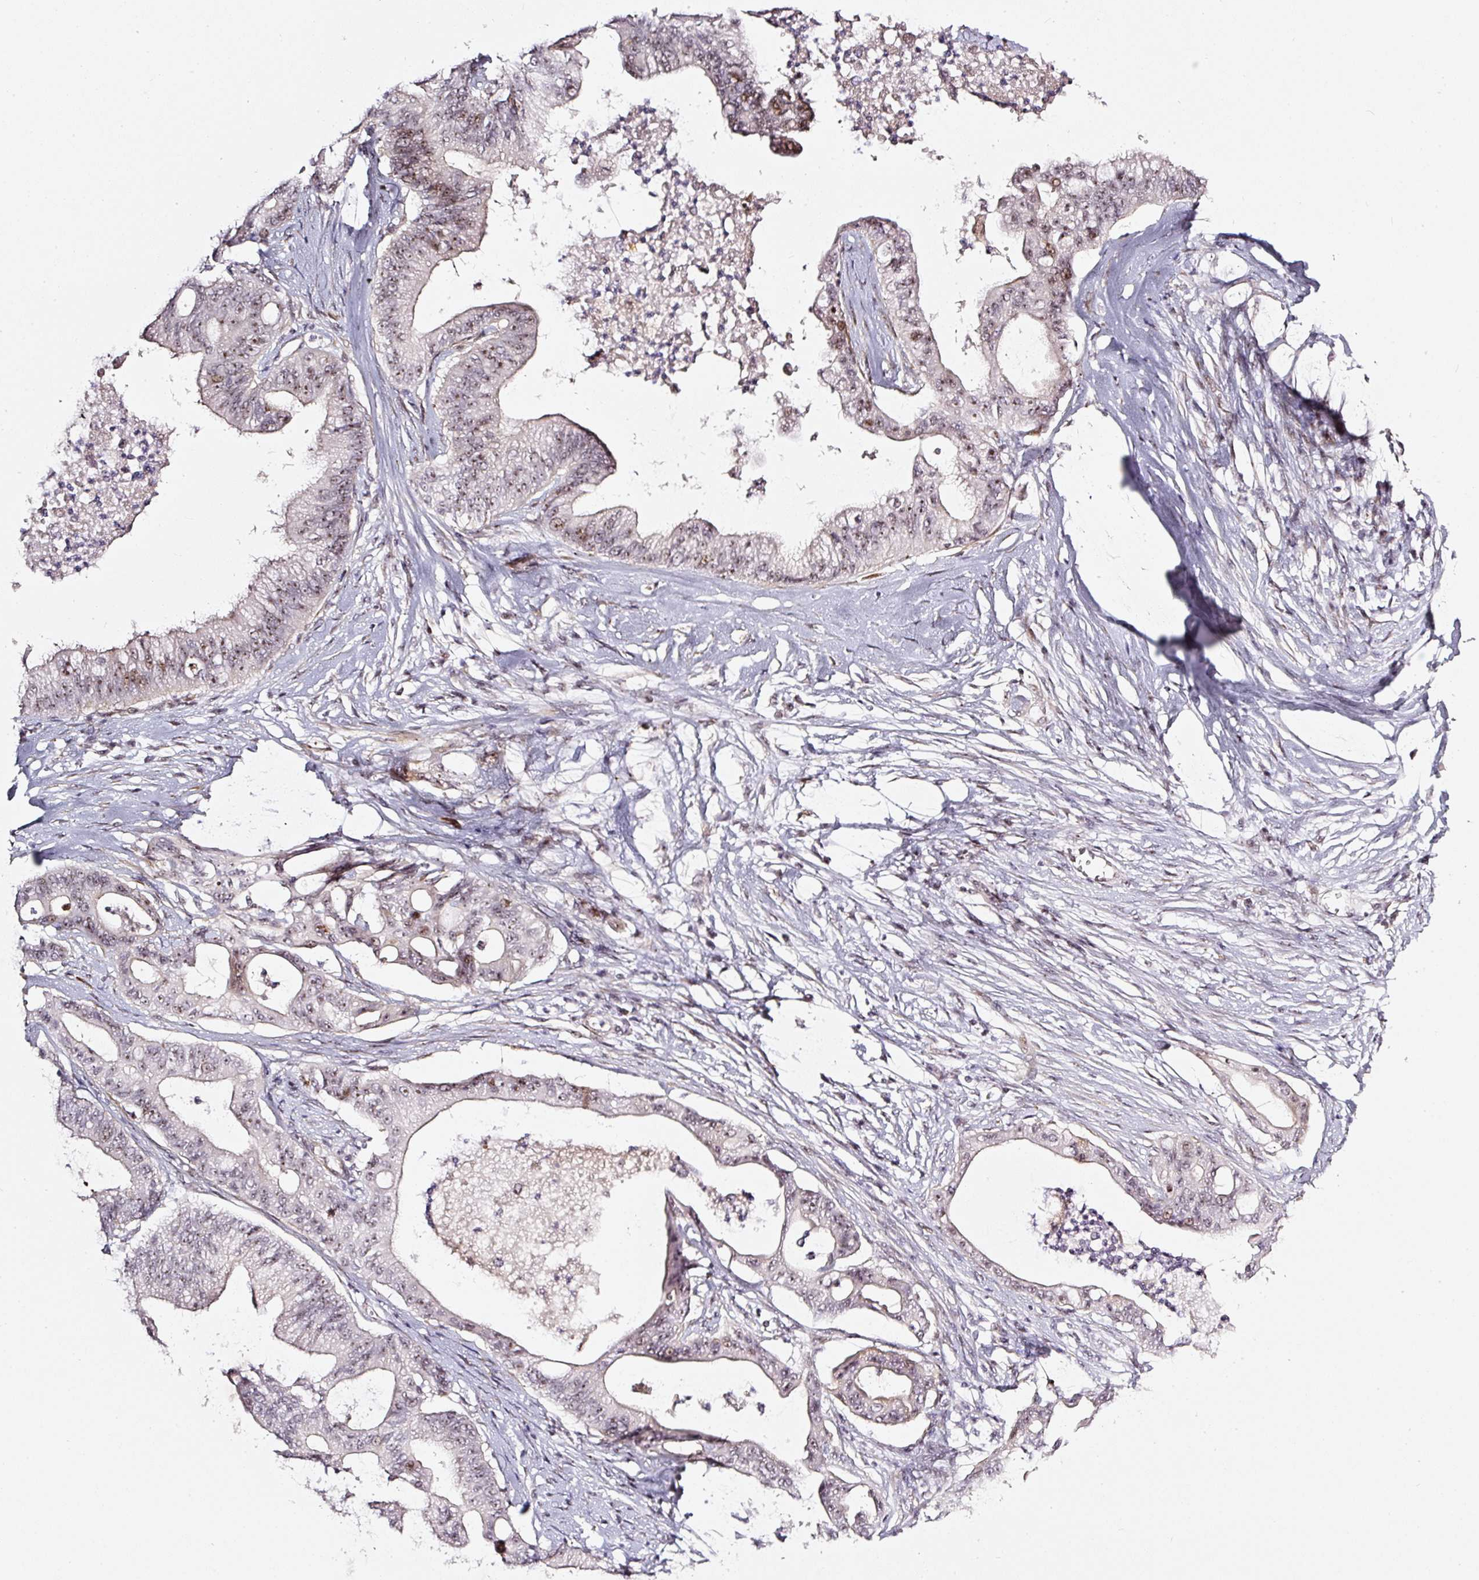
{"staining": {"intensity": "weak", "quantity": "25%-75%", "location": "nuclear"}, "tissue": "ovarian cancer", "cell_type": "Tumor cells", "image_type": "cancer", "snomed": [{"axis": "morphology", "description": "Cystadenocarcinoma, mucinous, NOS"}, {"axis": "topography", "description": "Ovary"}], "caption": "A histopathology image showing weak nuclear expression in about 25%-75% of tumor cells in ovarian cancer, as visualized by brown immunohistochemical staining.", "gene": "MXRA8", "patient": {"sex": "female", "age": 70}}